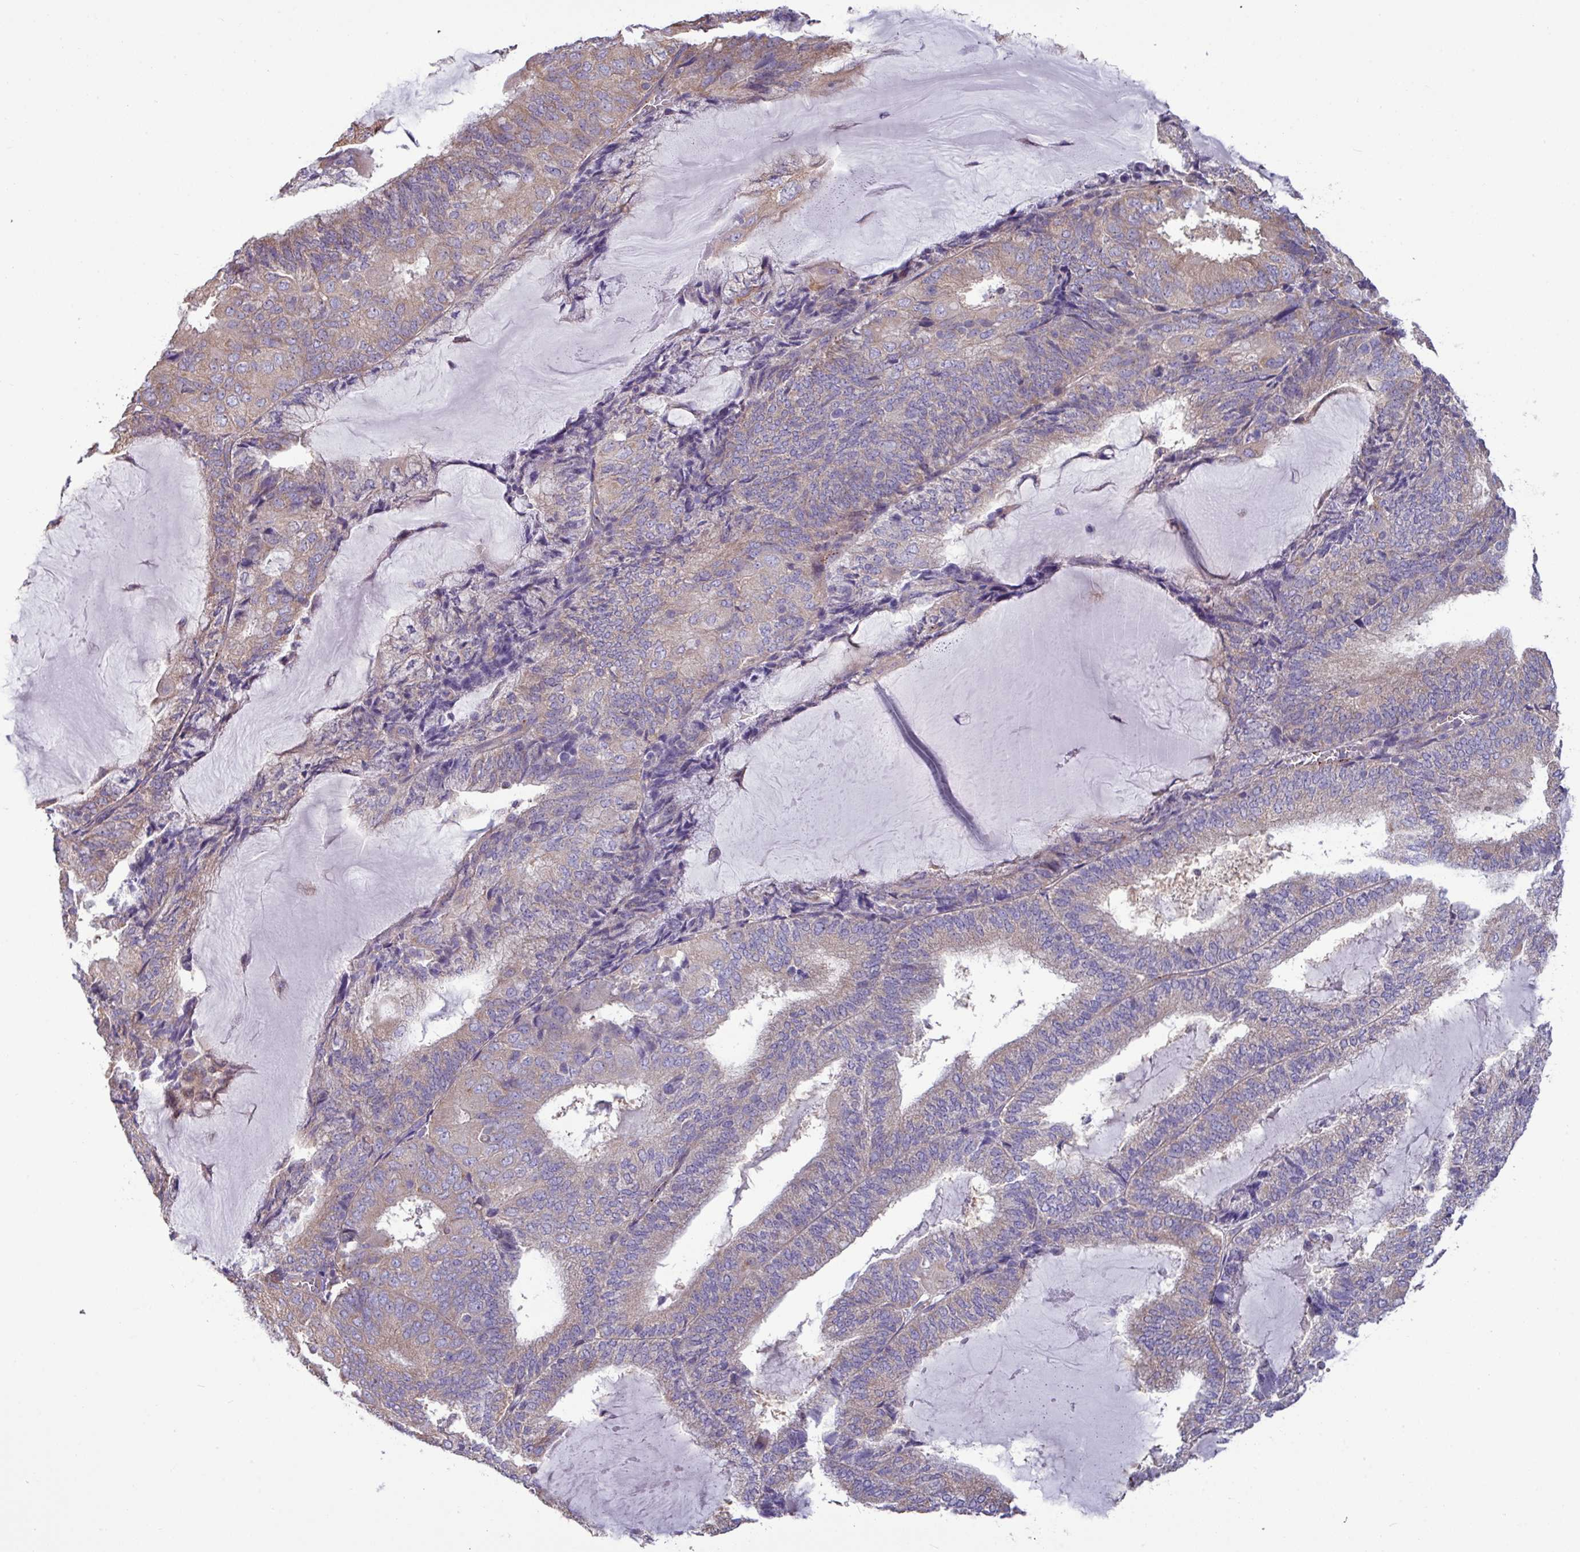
{"staining": {"intensity": "weak", "quantity": "25%-75%", "location": "cytoplasmic/membranous"}, "tissue": "endometrial cancer", "cell_type": "Tumor cells", "image_type": "cancer", "snomed": [{"axis": "morphology", "description": "Adenocarcinoma, NOS"}, {"axis": "topography", "description": "Endometrium"}], "caption": "Immunohistochemical staining of endometrial cancer (adenocarcinoma) shows low levels of weak cytoplasmic/membranous protein positivity in about 25%-75% of tumor cells. The staining is performed using DAB (3,3'-diaminobenzidine) brown chromogen to label protein expression. The nuclei are counter-stained blue using hematoxylin.", "gene": "PPM1J", "patient": {"sex": "female", "age": 81}}